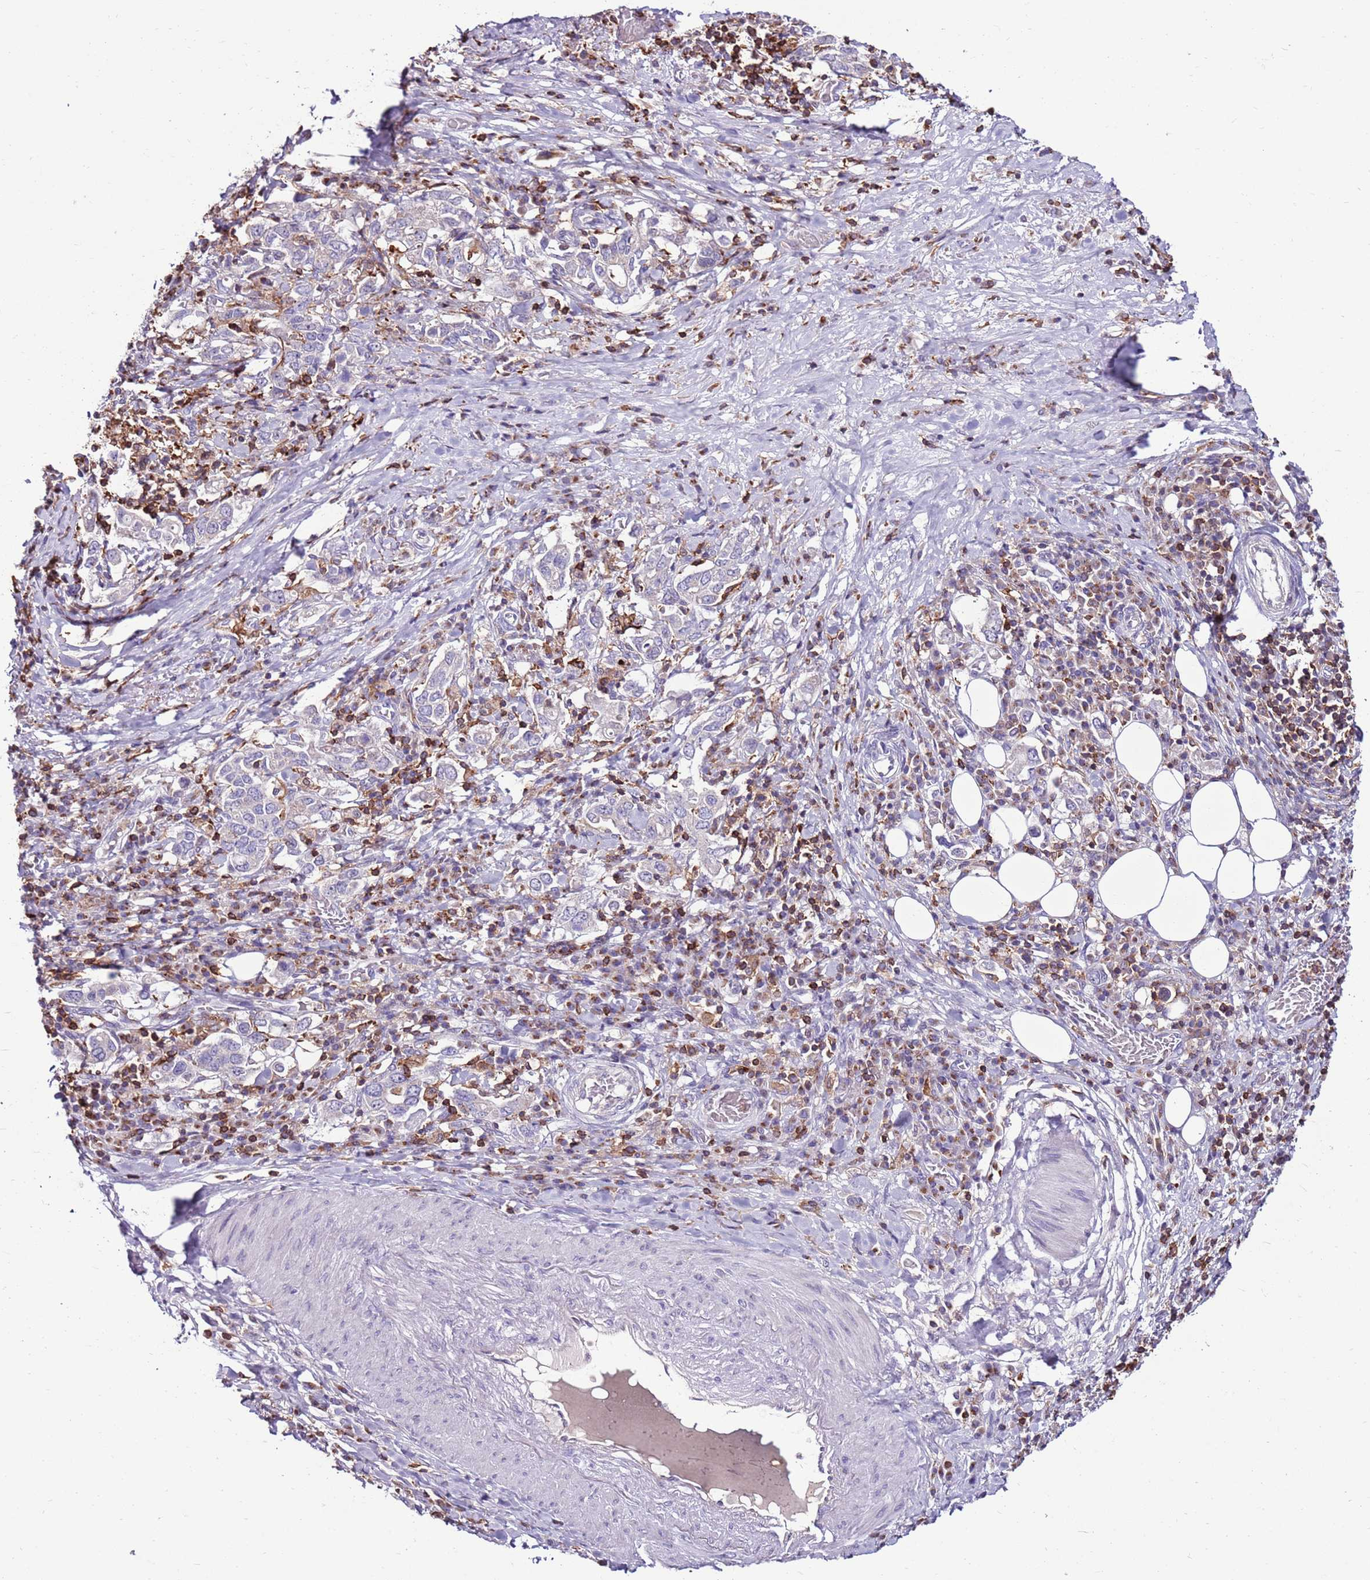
{"staining": {"intensity": "negative", "quantity": "none", "location": "none"}, "tissue": "stomach cancer", "cell_type": "Tumor cells", "image_type": "cancer", "snomed": [{"axis": "morphology", "description": "Adenocarcinoma, NOS"}, {"axis": "topography", "description": "Stomach, upper"}, {"axis": "topography", "description": "Stomach"}], "caption": "Tumor cells show no significant protein staining in adenocarcinoma (stomach).", "gene": "ZSWIM1", "patient": {"sex": "male", "age": 62}}